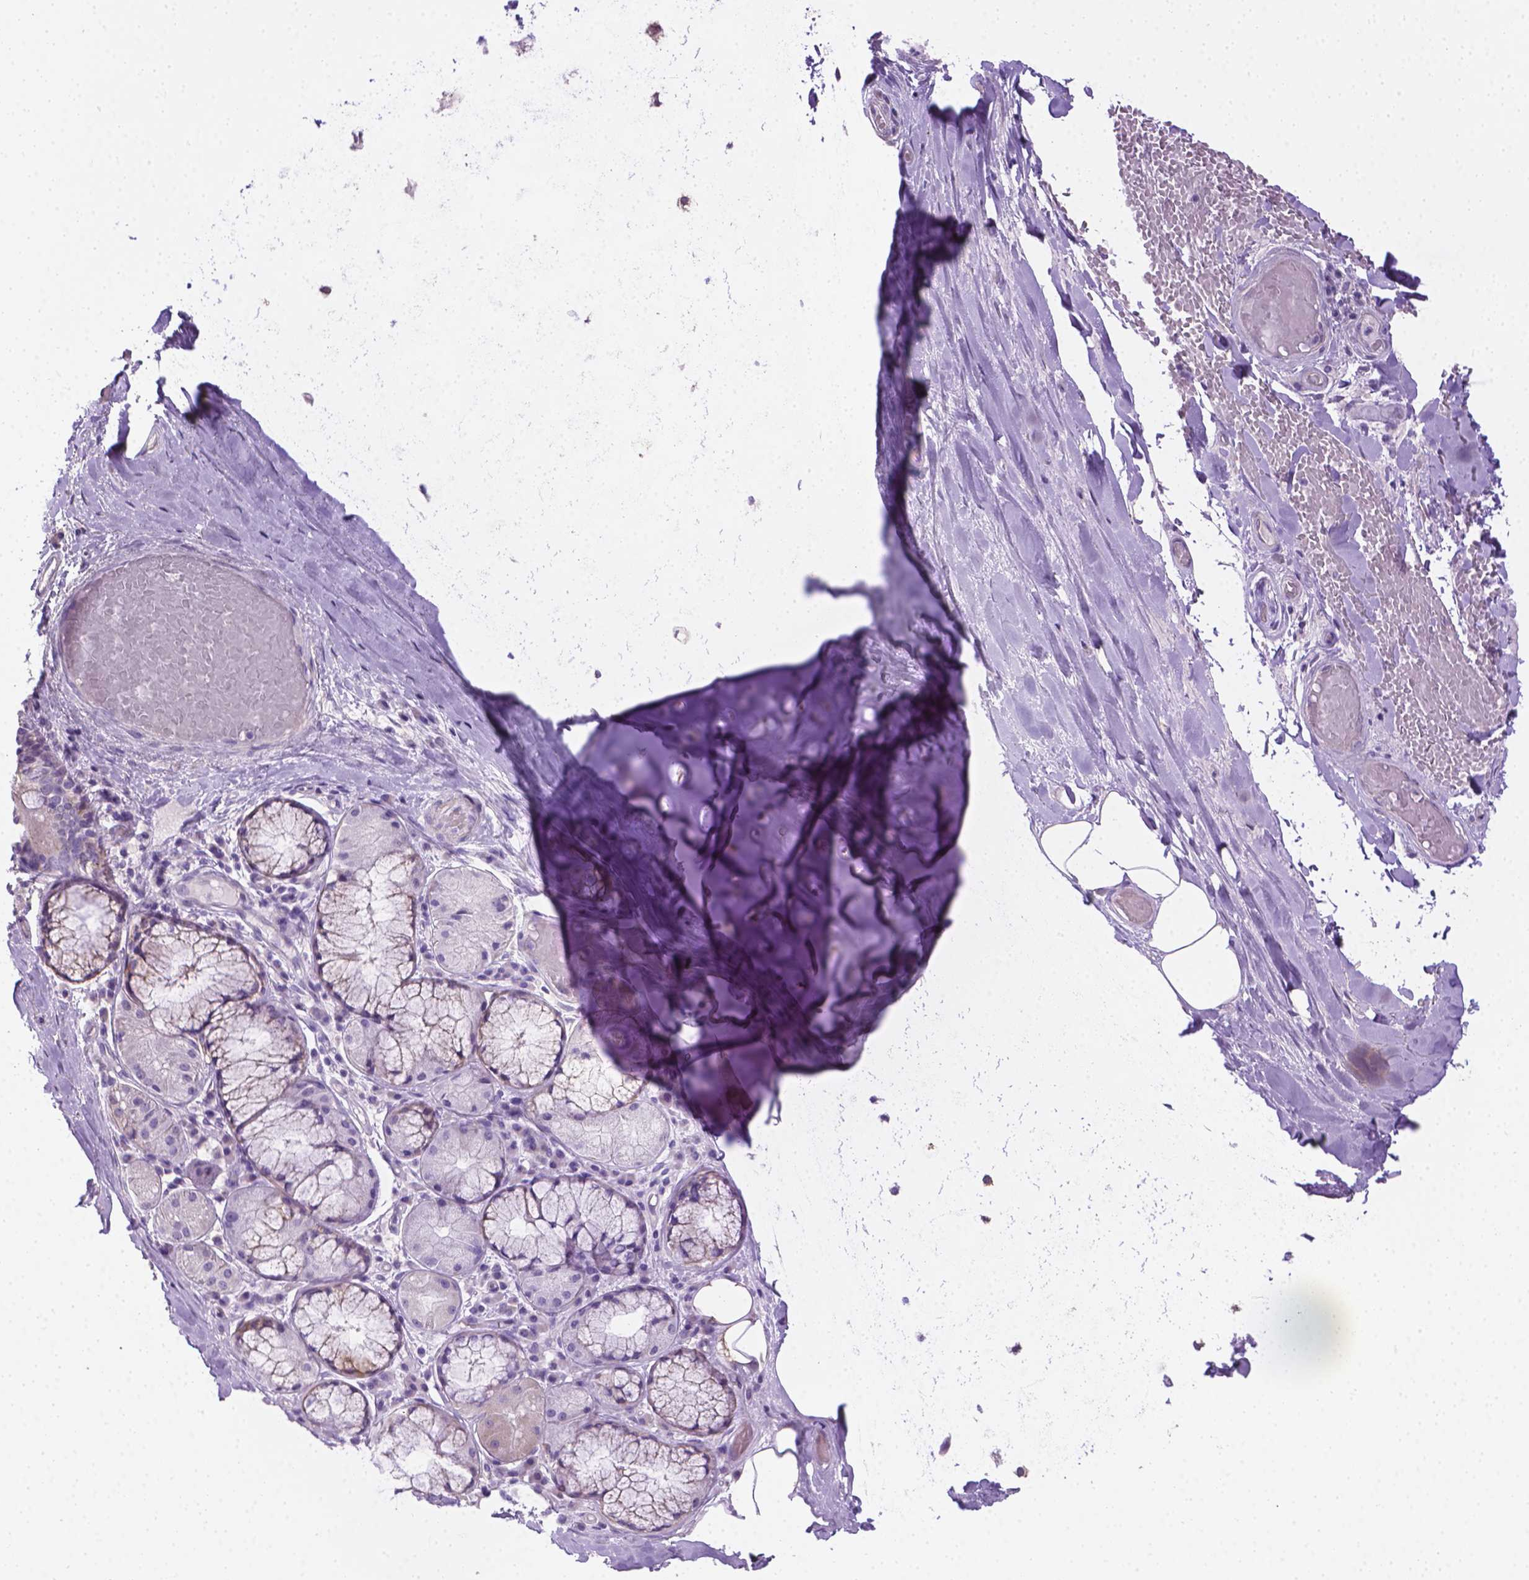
{"staining": {"intensity": "negative", "quantity": "none", "location": "none"}, "tissue": "adipose tissue", "cell_type": "Adipocytes", "image_type": "normal", "snomed": [{"axis": "morphology", "description": "Normal tissue, NOS"}, {"axis": "topography", "description": "Cartilage tissue"}, {"axis": "topography", "description": "Bronchus"}], "caption": "Immunohistochemistry image of normal human adipose tissue stained for a protein (brown), which reveals no staining in adipocytes.", "gene": "PNMA2", "patient": {"sex": "male", "age": 64}}